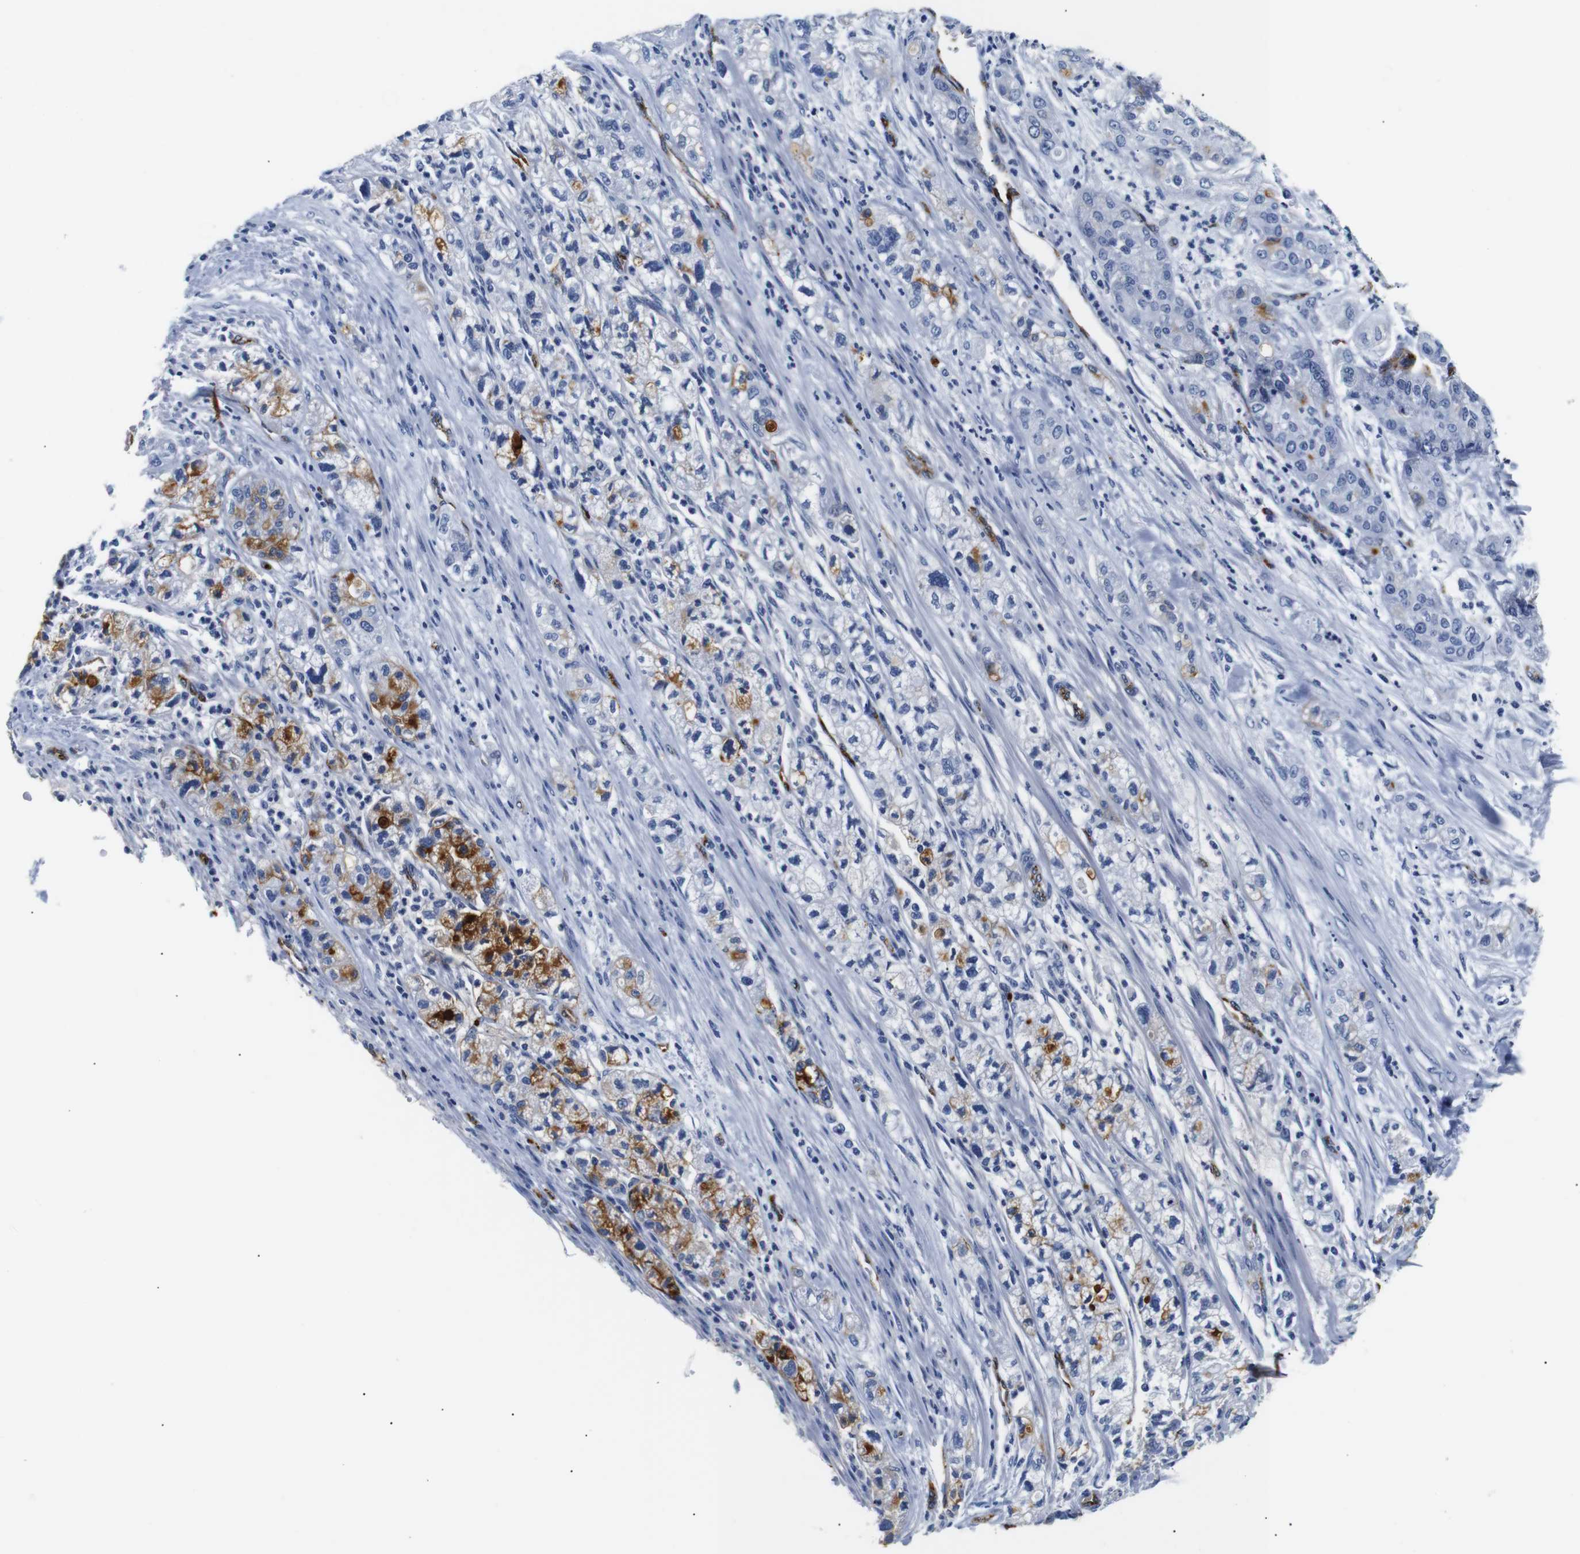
{"staining": {"intensity": "moderate", "quantity": "<25%", "location": "cytoplasmic/membranous"}, "tissue": "pancreatic cancer", "cell_type": "Tumor cells", "image_type": "cancer", "snomed": [{"axis": "morphology", "description": "Adenocarcinoma, NOS"}, {"axis": "topography", "description": "Pancreas"}], "caption": "Tumor cells display low levels of moderate cytoplasmic/membranous staining in about <25% of cells in human pancreatic adenocarcinoma.", "gene": "MUC4", "patient": {"sex": "female", "age": 78}}